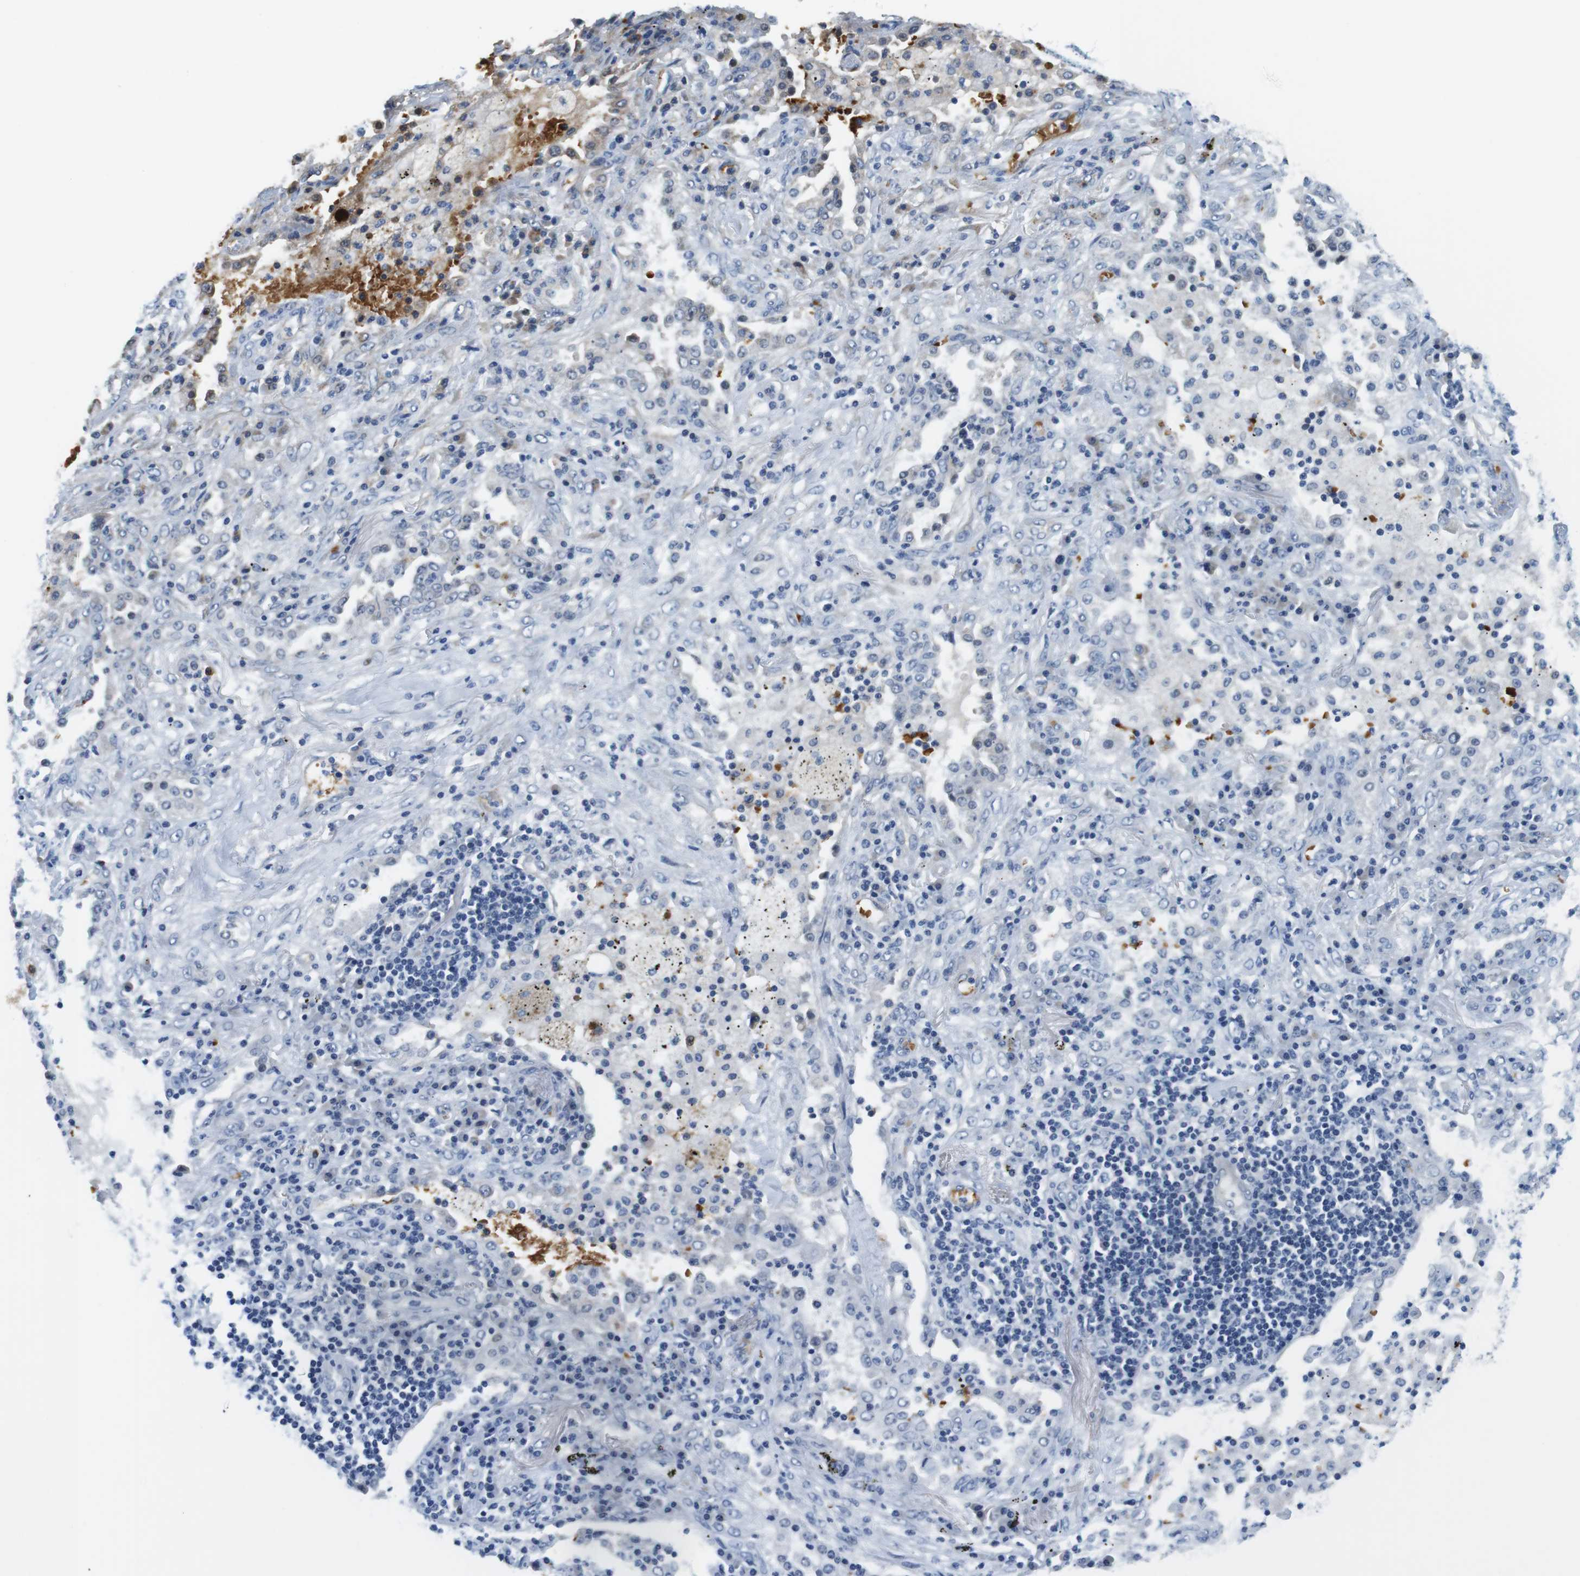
{"staining": {"intensity": "moderate", "quantity": "<25%", "location": "nuclear"}, "tissue": "lung cancer", "cell_type": "Tumor cells", "image_type": "cancer", "snomed": [{"axis": "morphology", "description": "Squamous cell carcinoma, NOS"}, {"axis": "topography", "description": "Lung"}], "caption": "The micrograph exhibits staining of lung squamous cell carcinoma, revealing moderate nuclear protein staining (brown color) within tumor cells.", "gene": "TFAP2C", "patient": {"sex": "female", "age": 63}}